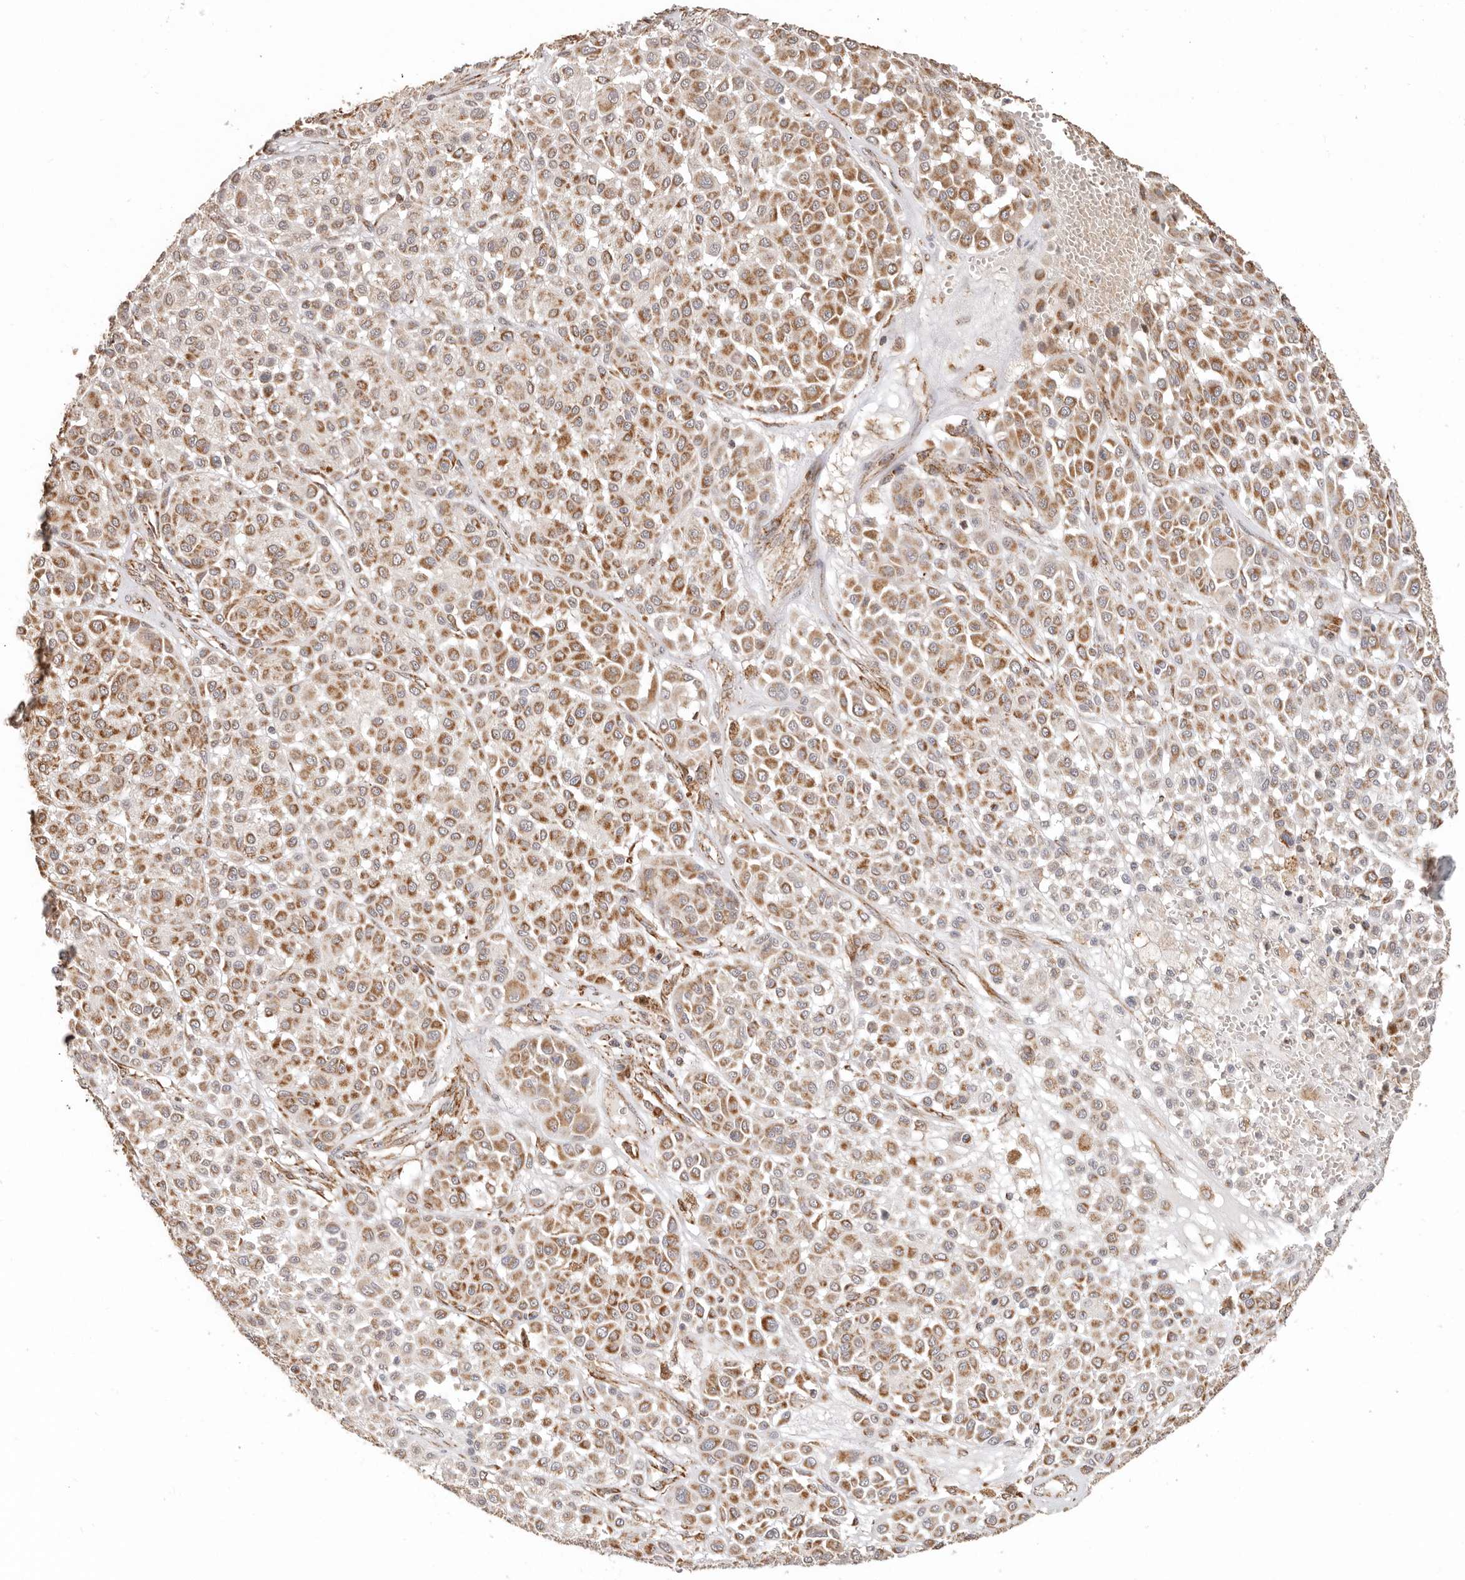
{"staining": {"intensity": "moderate", "quantity": ">75%", "location": "cytoplasmic/membranous"}, "tissue": "melanoma", "cell_type": "Tumor cells", "image_type": "cancer", "snomed": [{"axis": "morphology", "description": "Malignant melanoma, Metastatic site"}, {"axis": "topography", "description": "Soft tissue"}], "caption": "This is an image of IHC staining of malignant melanoma (metastatic site), which shows moderate positivity in the cytoplasmic/membranous of tumor cells.", "gene": "NDUFB11", "patient": {"sex": "male", "age": 41}}